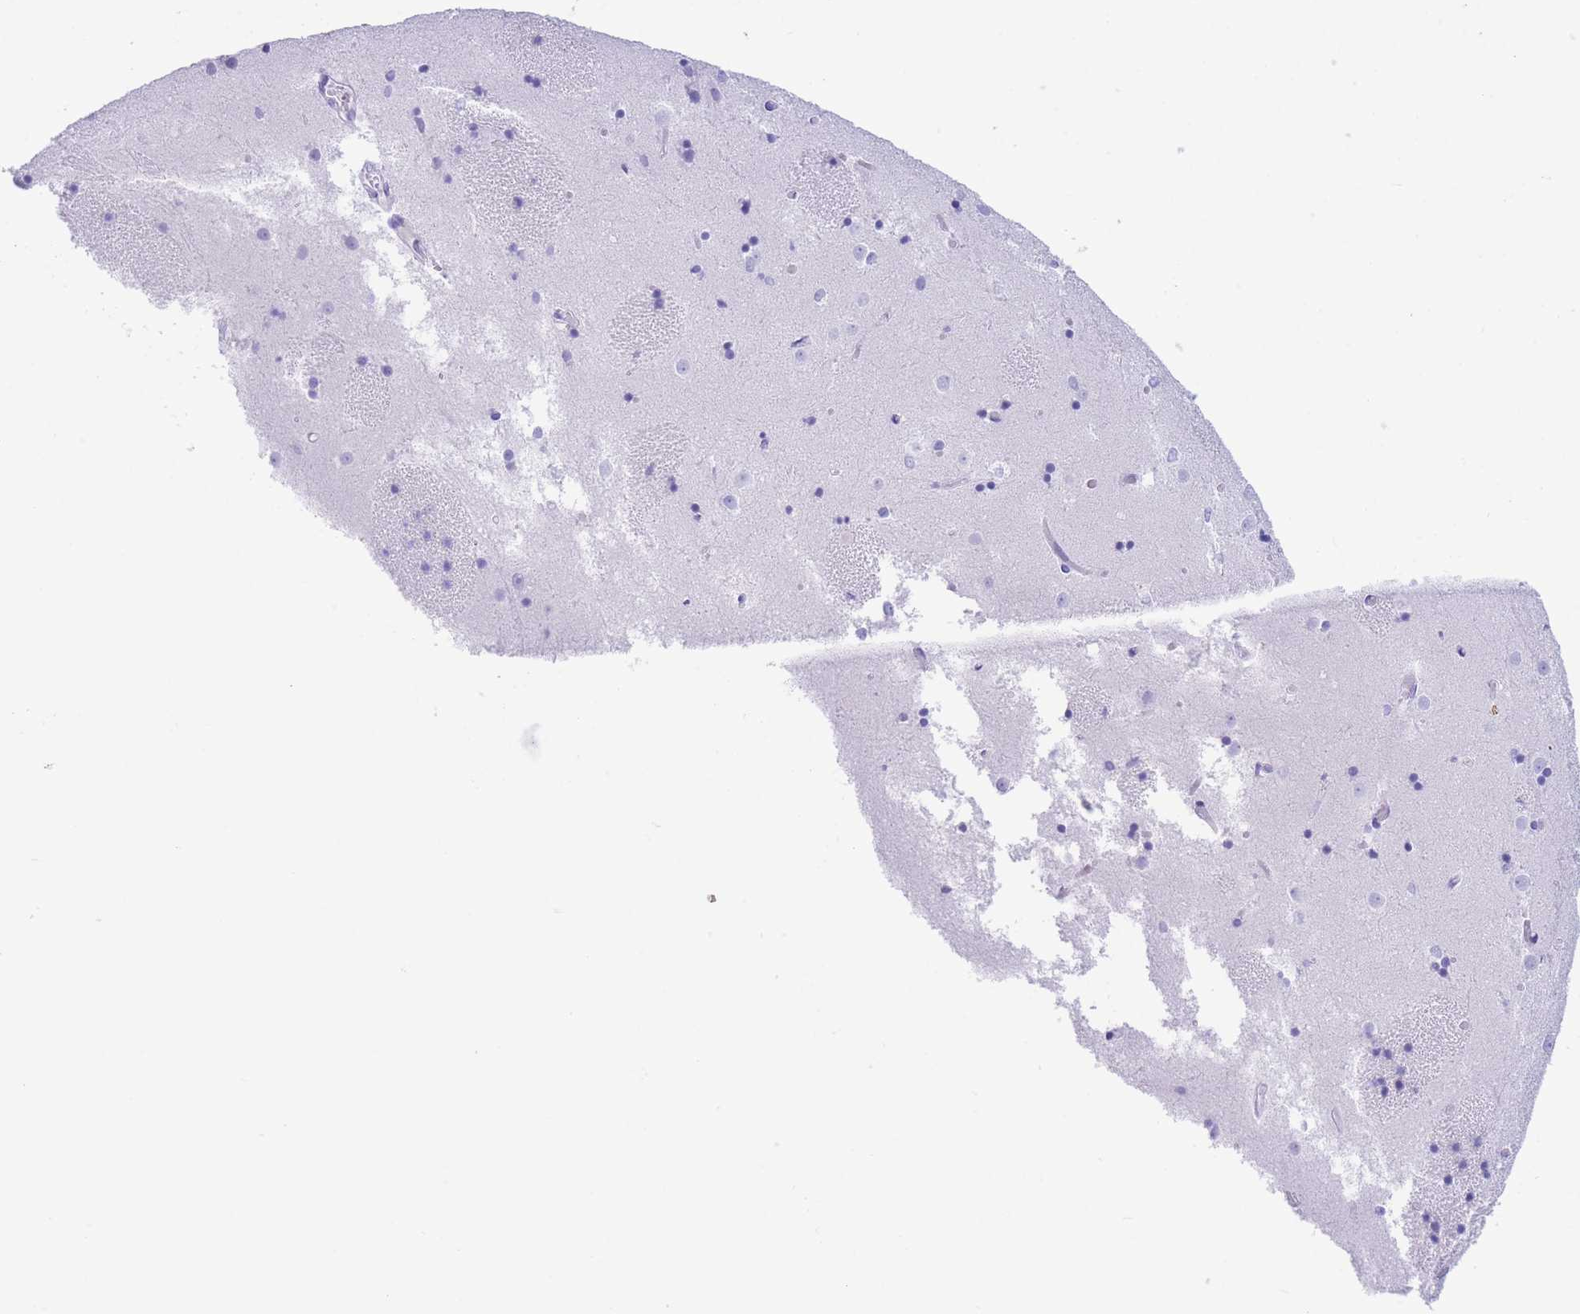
{"staining": {"intensity": "negative", "quantity": "none", "location": "none"}, "tissue": "caudate", "cell_type": "Glial cells", "image_type": "normal", "snomed": [{"axis": "morphology", "description": "Normal tissue, NOS"}, {"axis": "topography", "description": "Lateral ventricle wall"}], "caption": "Immunohistochemistry histopathology image of benign caudate: caudate stained with DAB (3,3'-diaminobenzidine) reveals no significant protein positivity in glial cells. Nuclei are stained in blue.", "gene": "SLCO1B1", "patient": {"sex": "female", "age": 52}}